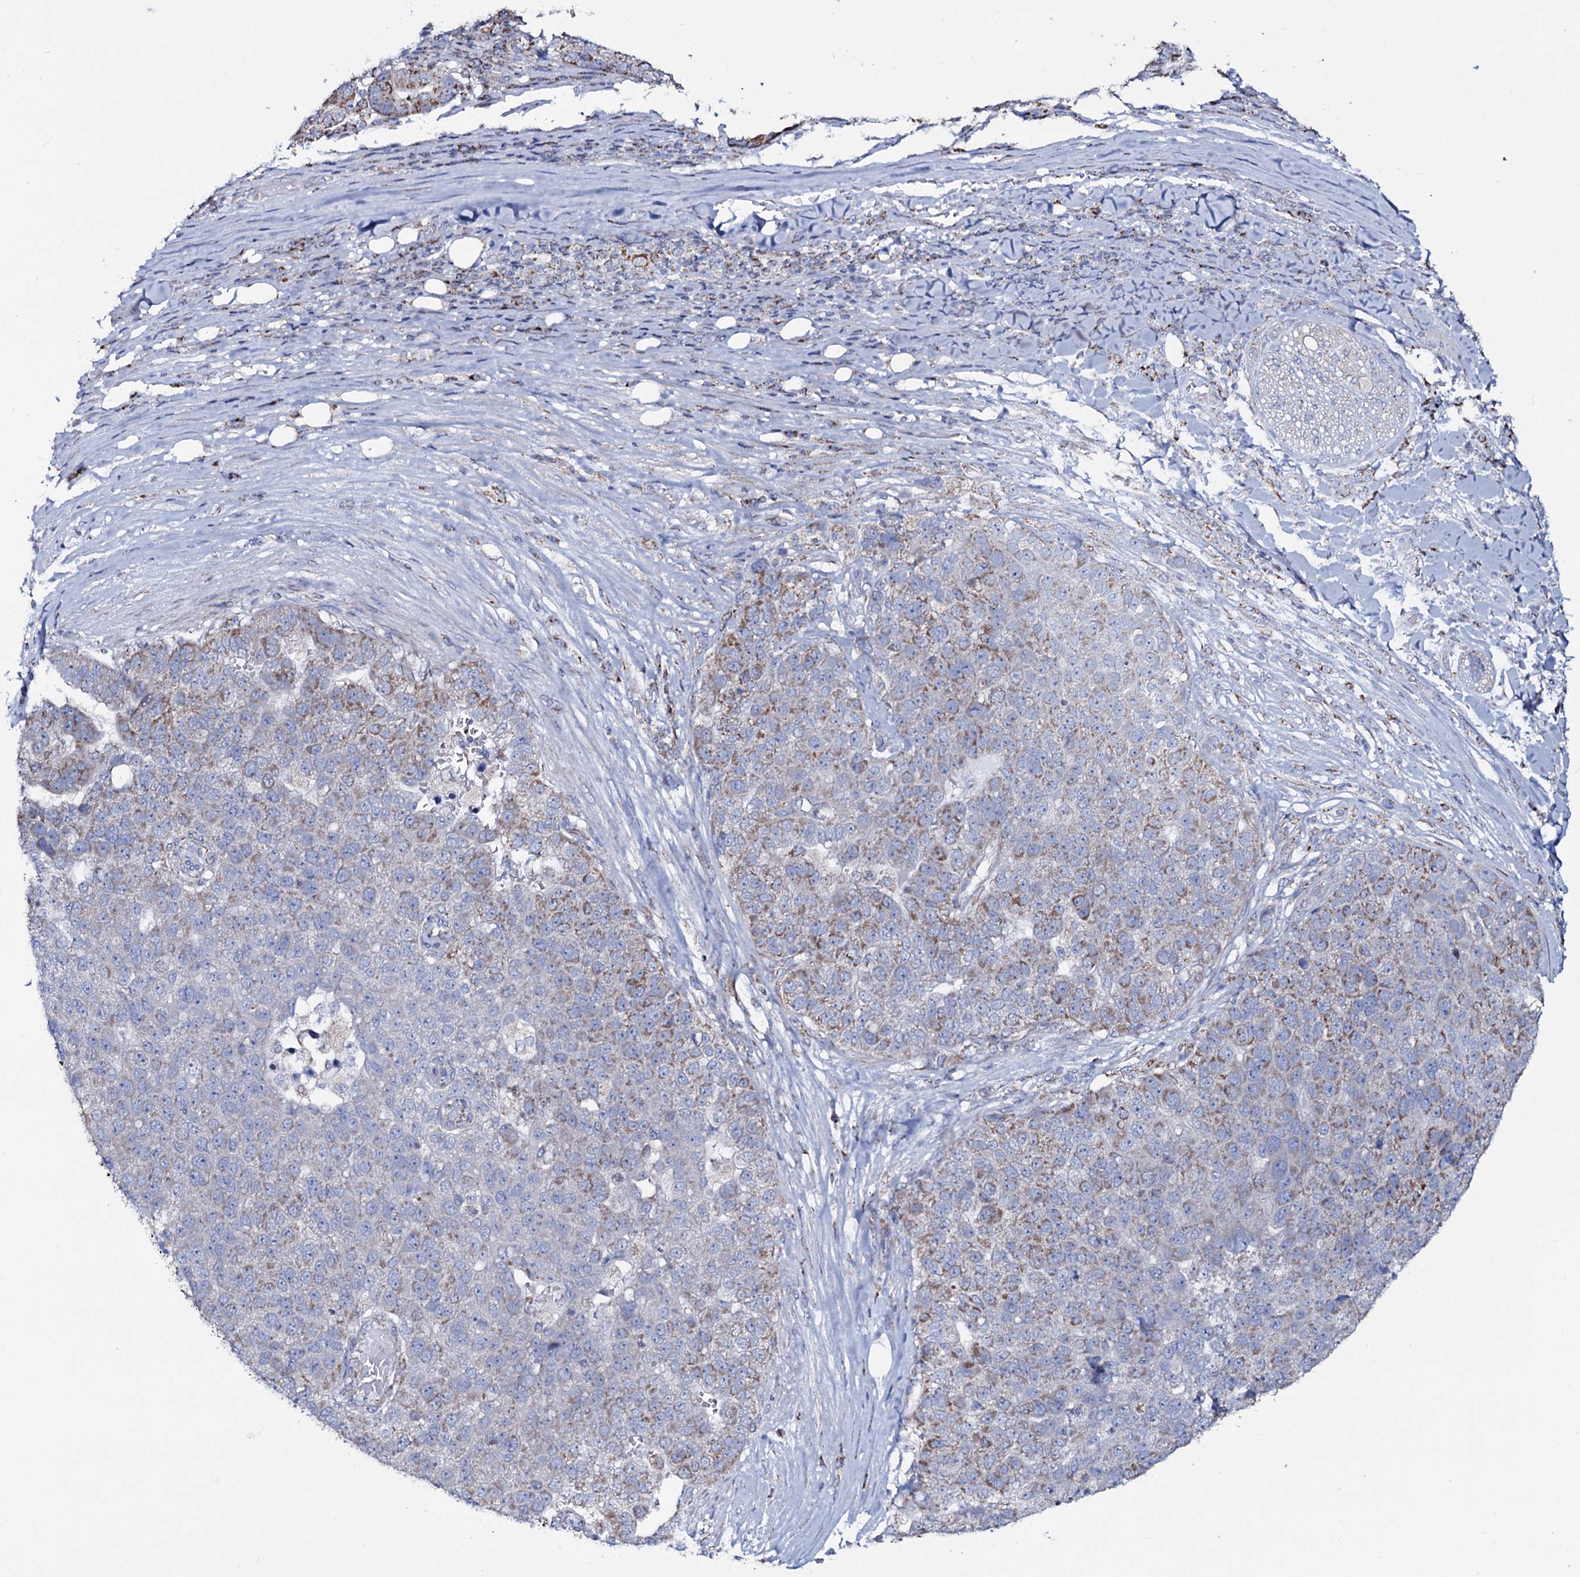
{"staining": {"intensity": "moderate", "quantity": "25%-75%", "location": "cytoplasmic/membranous"}, "tissue": "pancreatic cancer", "cell_type": "Tumor cells", "image_type": "cancer", "snomed": [{"axis": "morphology", "description": "Adenocarcinoma, NOS"}, {"axis": "topography", "description": "Pancreas"}], "caption": "Tumor cells exhibit medium levels of moderate cytoplasmic/membranous staining in approximately 25%-75% of cells in human pancreatic cancer (adenocarcinoma). The protein of interest is shown in brown color, while the nuclei are stained blue.", "gene": "MRPS35", "patient": {"sex": "female", "age": 61}}